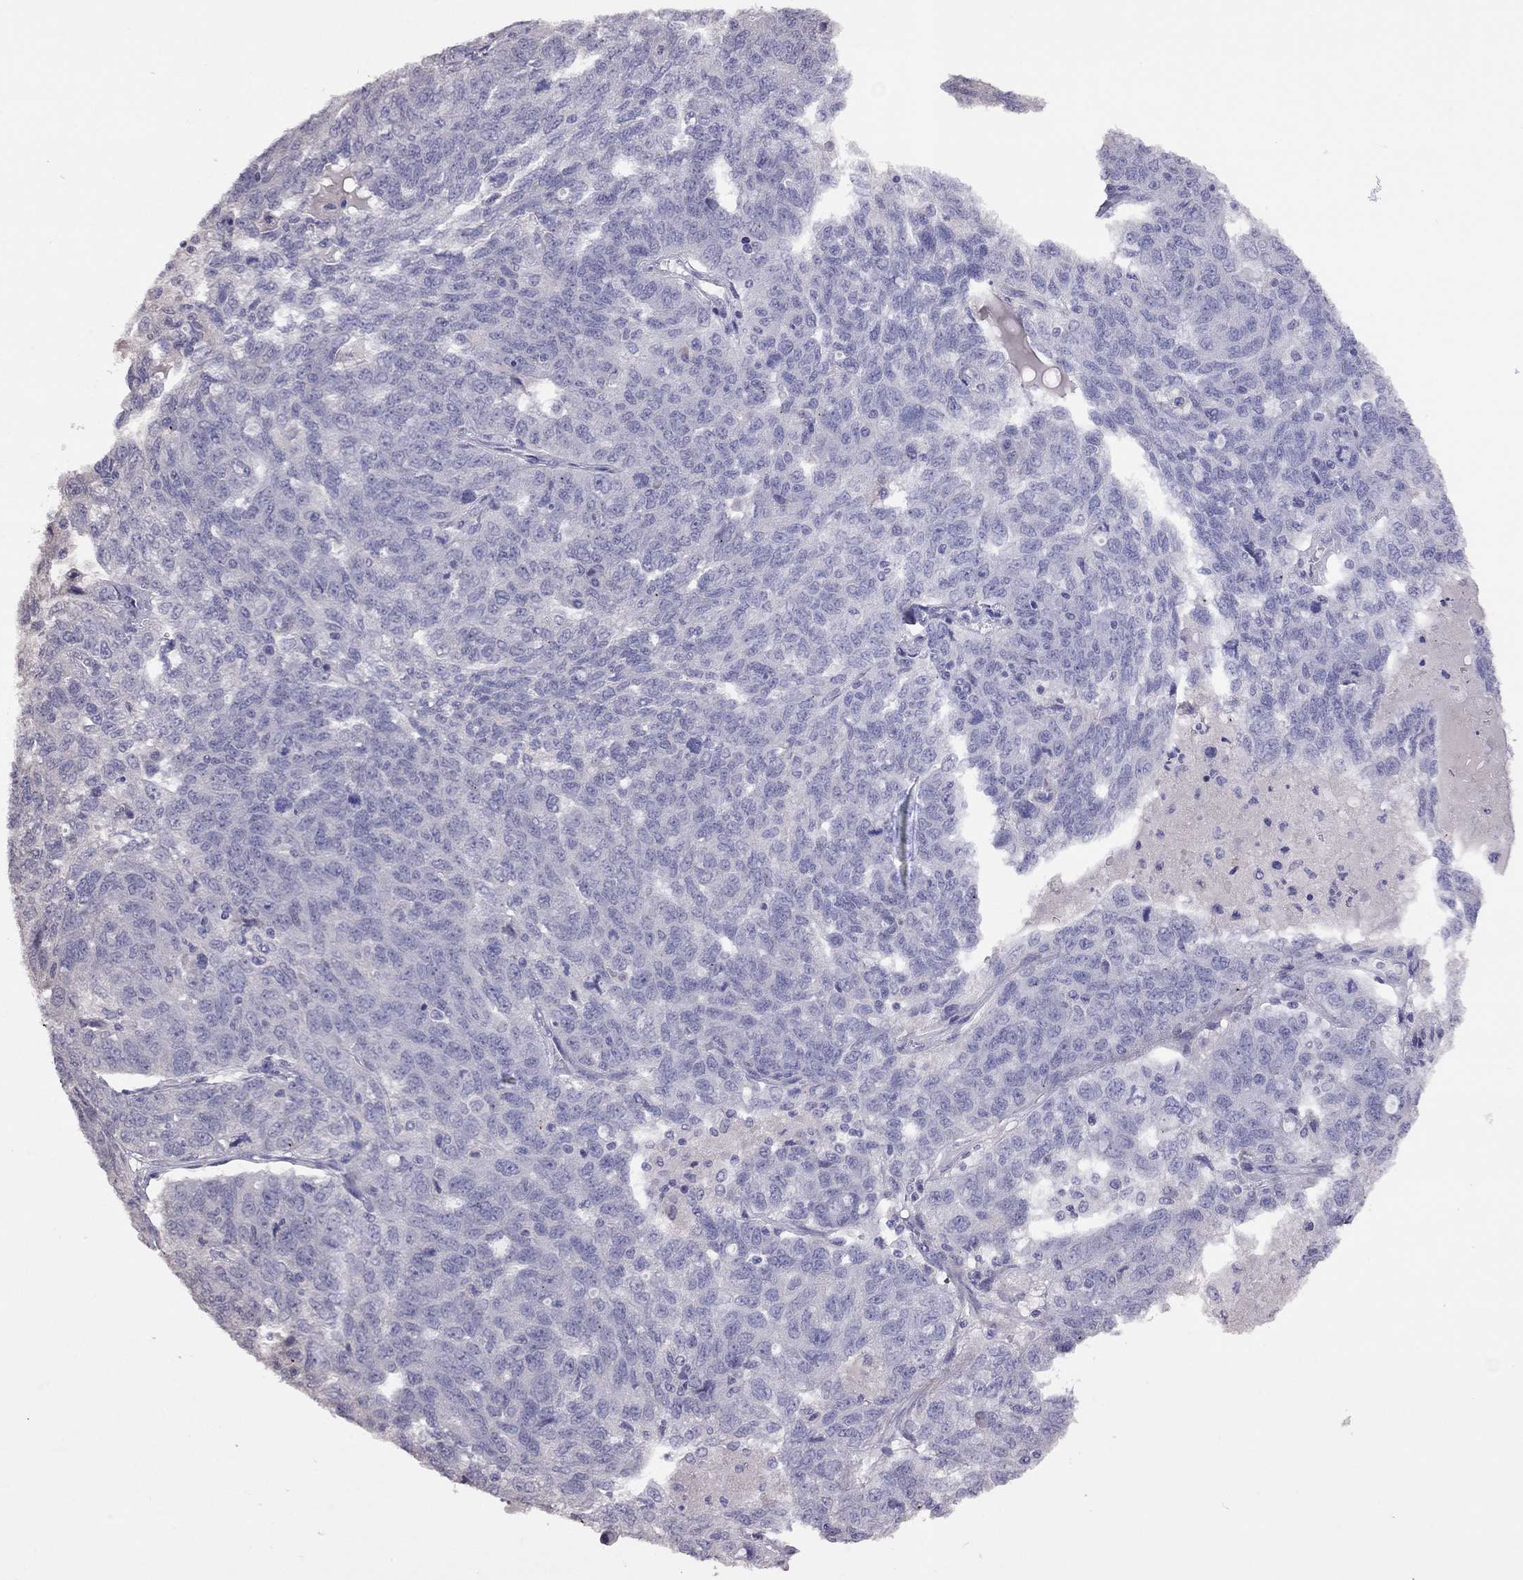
{"staining": {"intensity": "negative", "quantity": "none", "location": "none"}, "tissue": "ovarian cancer", "cell_type": "Tumor cells", "image_type": "cancer", "snomed": [{"axis": "morphology", "description": "Cystadenocarcinoma, serous, NOS"}, {"axis": "topography", "description": "Ovary"}], "caption": "Protein analysis of ovarian cancer (serous cystadenocarcinoma) demonstrates no significant expression in tumor cells. (DAB IHC visualized using brightfield microscopy, high magnification).", "gene": "HES5", "patient": {"sex": "female", "age": 71}}